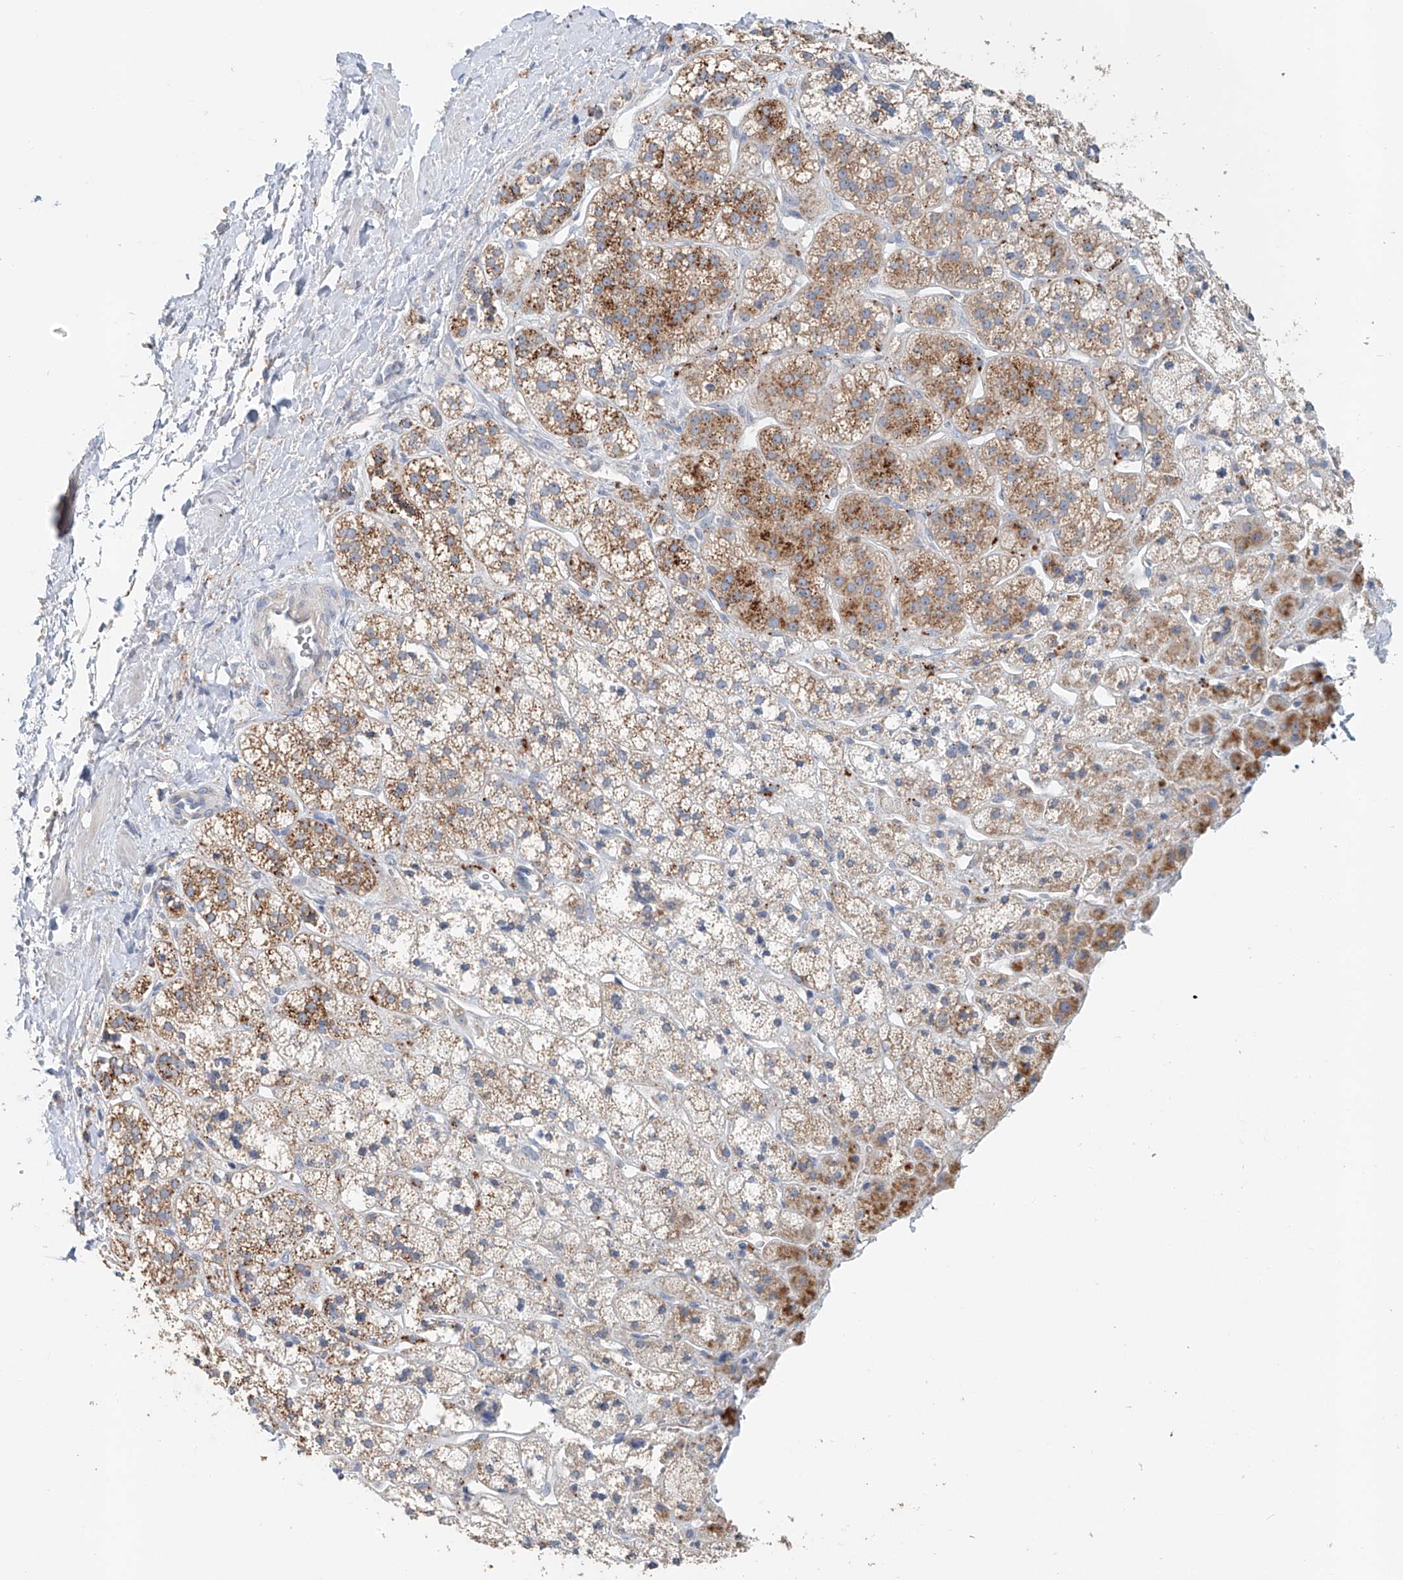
{"staining": {"intensity": "moderate", "quantity": "25%-75%", "location": "cytoplasmic/membranous"}, "tissue": "adrenal gland", "cell_type": "Glandular cells", "image_type": "normal", "snomed": [{"axis": "morphology", "description": "Normal tissue, NOS"}, {"axis": "topography", "description": "Adrenal gland"}], "caption": "Human adrenal gland stained with a brown dye shows moderate cytoplasmic/membranous positive staining in approximately 25%-75% of glandular cells.", "gene": "TRIM47", "patient": {"sex": "male", "age": 56}}